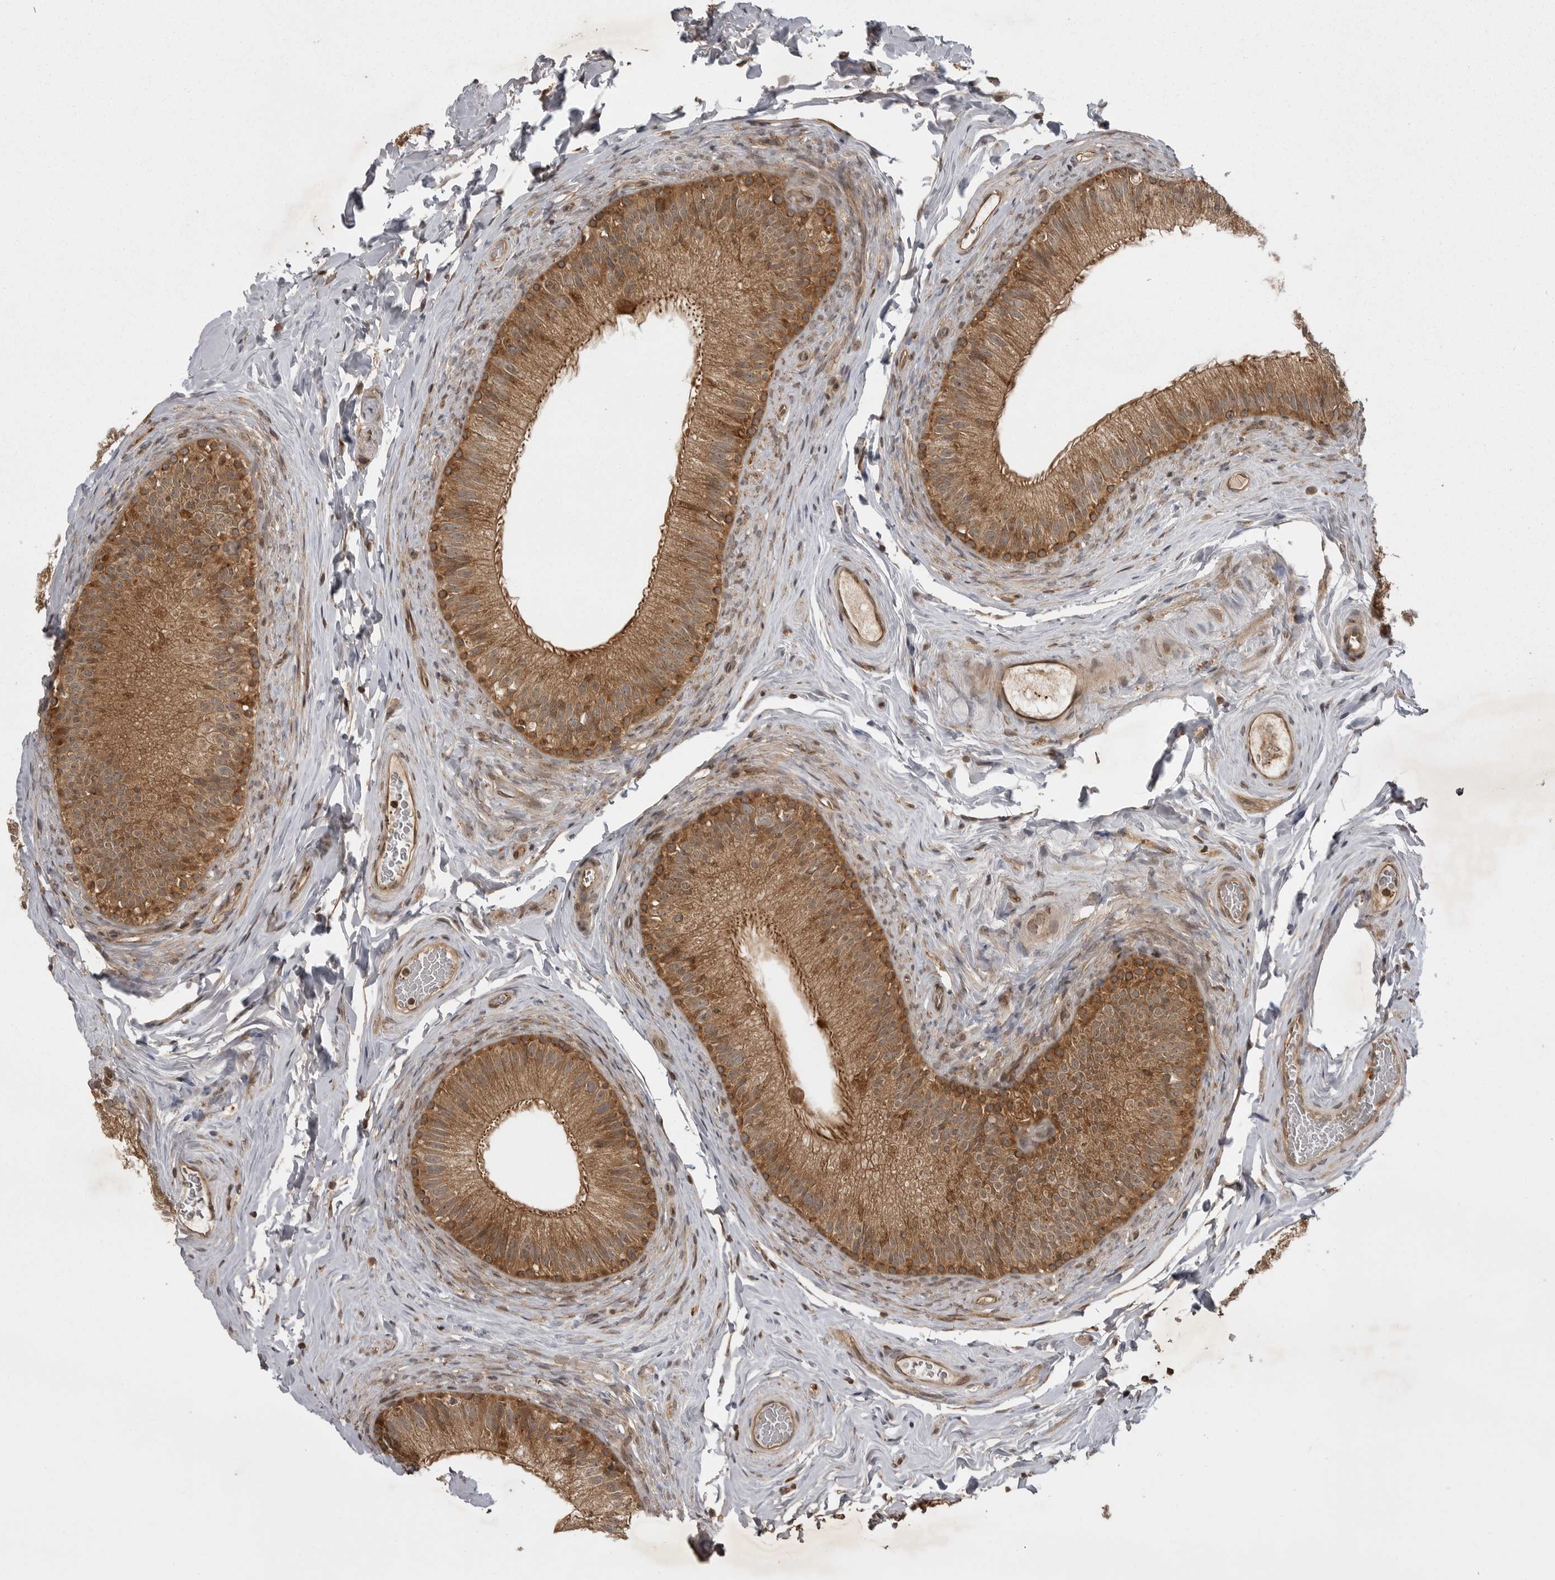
{"staining": {"intensity": "moderate", "quantity": ">75%", "location": "cytoplasmic/membranous"}, "tissue": "epididymis", "cell_type": "Glandular cells", "image_type": "normal", "snomed": [{"axis": "morphology", "description": "Normal tissue, NOS"}, {"axis": "topography", "description": "Epididymis"}], "caption": "IHC image of benign epididymis stained for a protein (brown), which displays medium levels of moderate cytoplasmic/membranous positivity in about >75% of glandular cells.", "gene": "STK24", "patient": {"sex": "male", "age": 49}}